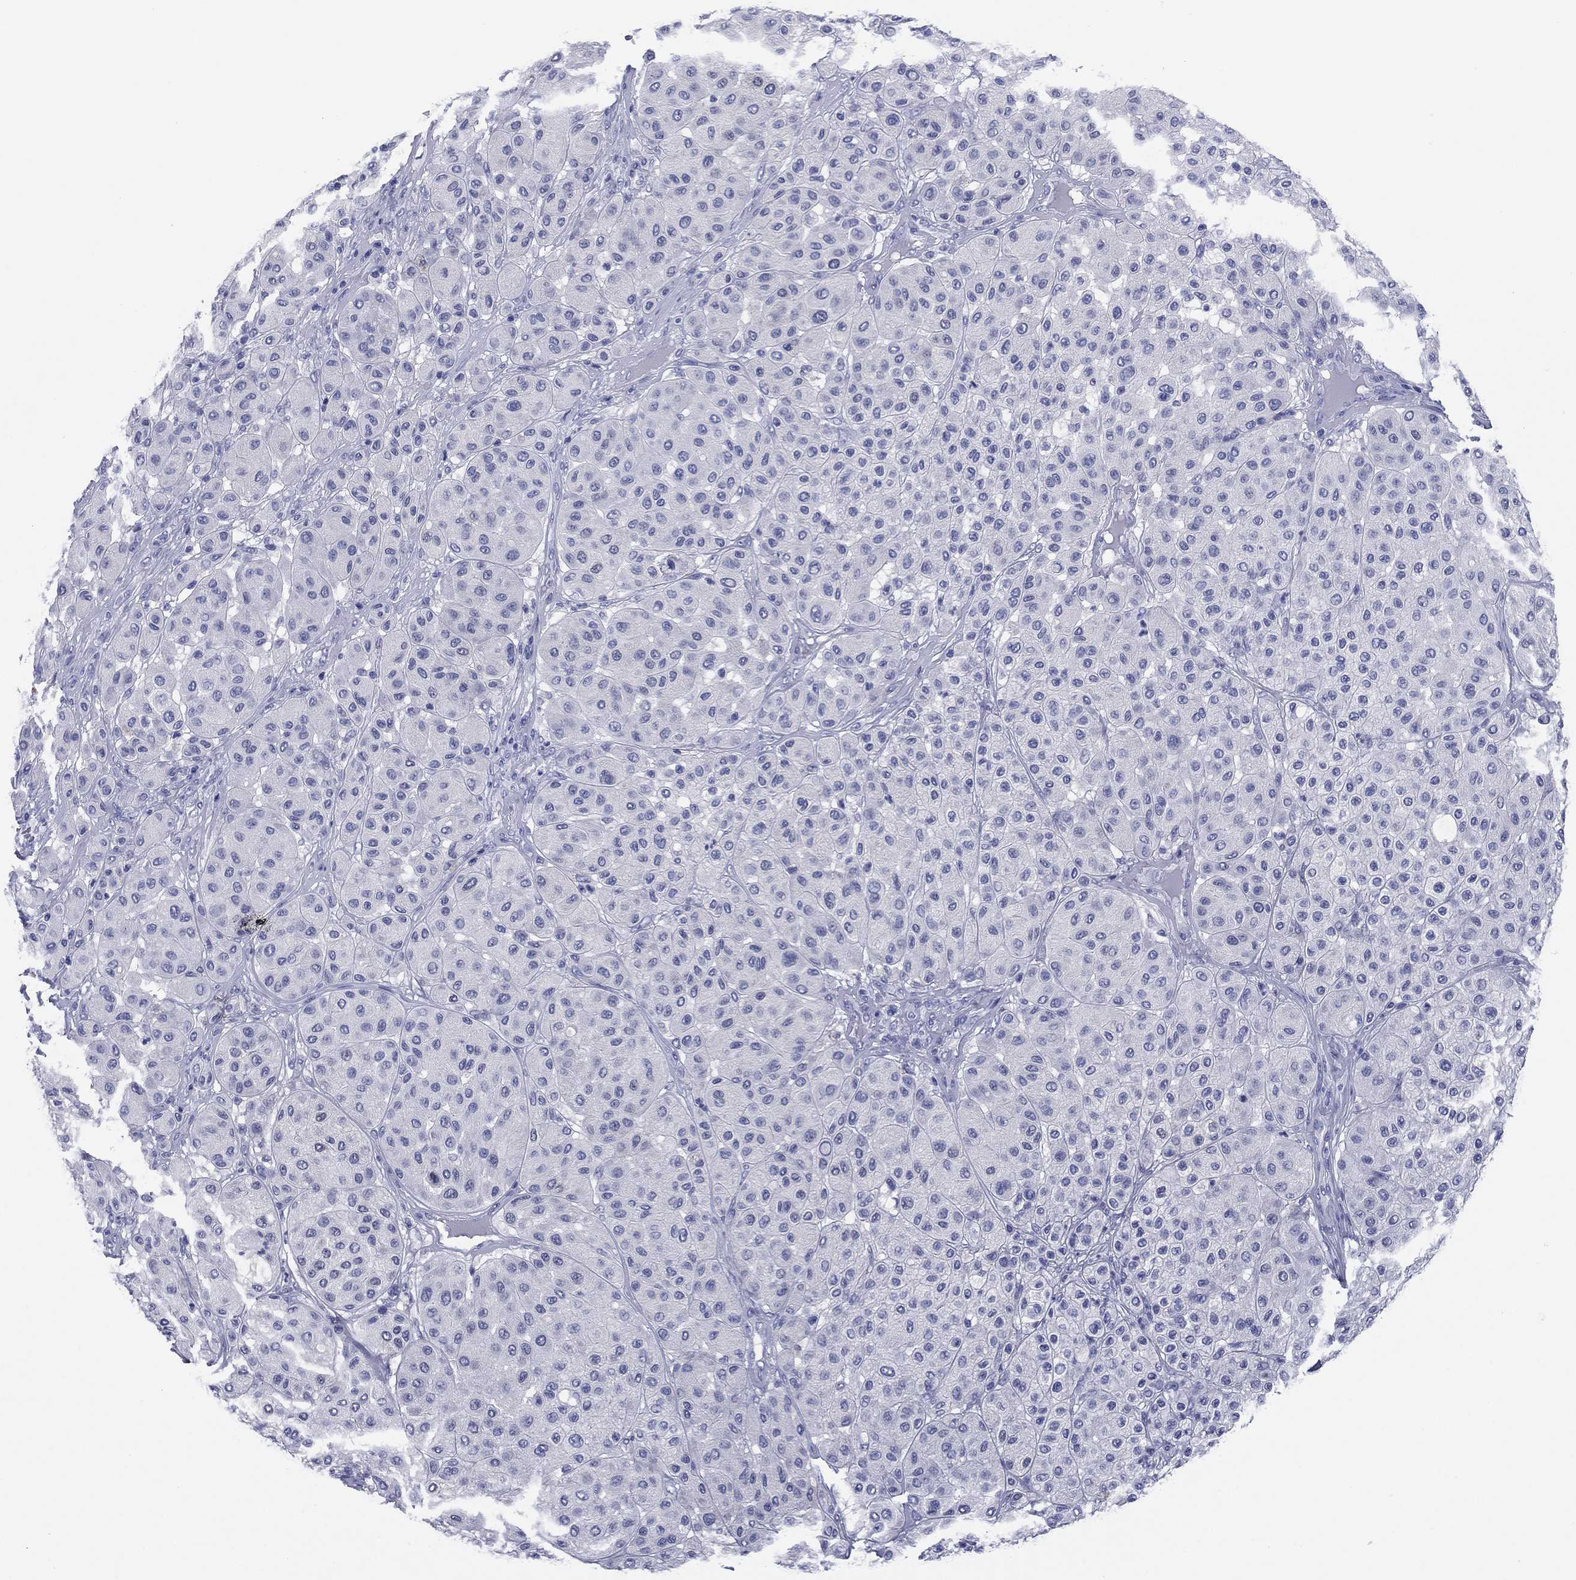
{"staining": {"intensity": "negative", "quantity": "none", "location": "none"}, "tissue": "melanoma", "cell_type": "Tumor cells", "image_type": "cancer", "snomed": [{"axis": "morphology", "description": "Malignant melanoma, Metastatic site"}, {"axis": "topography", "description": "Smooth muscle"}], "caption": "A histopathology image of human malignant melanoma (metastatic site) is negative for staining in tumor cells. (DAB (3,3'-diaminobenzidine) immunohistochemistry (IHC) visualized using brightfield microscopy, high magnification).", "gene": "KCNH1", "patient": {"sex": "male", "age": 41}}